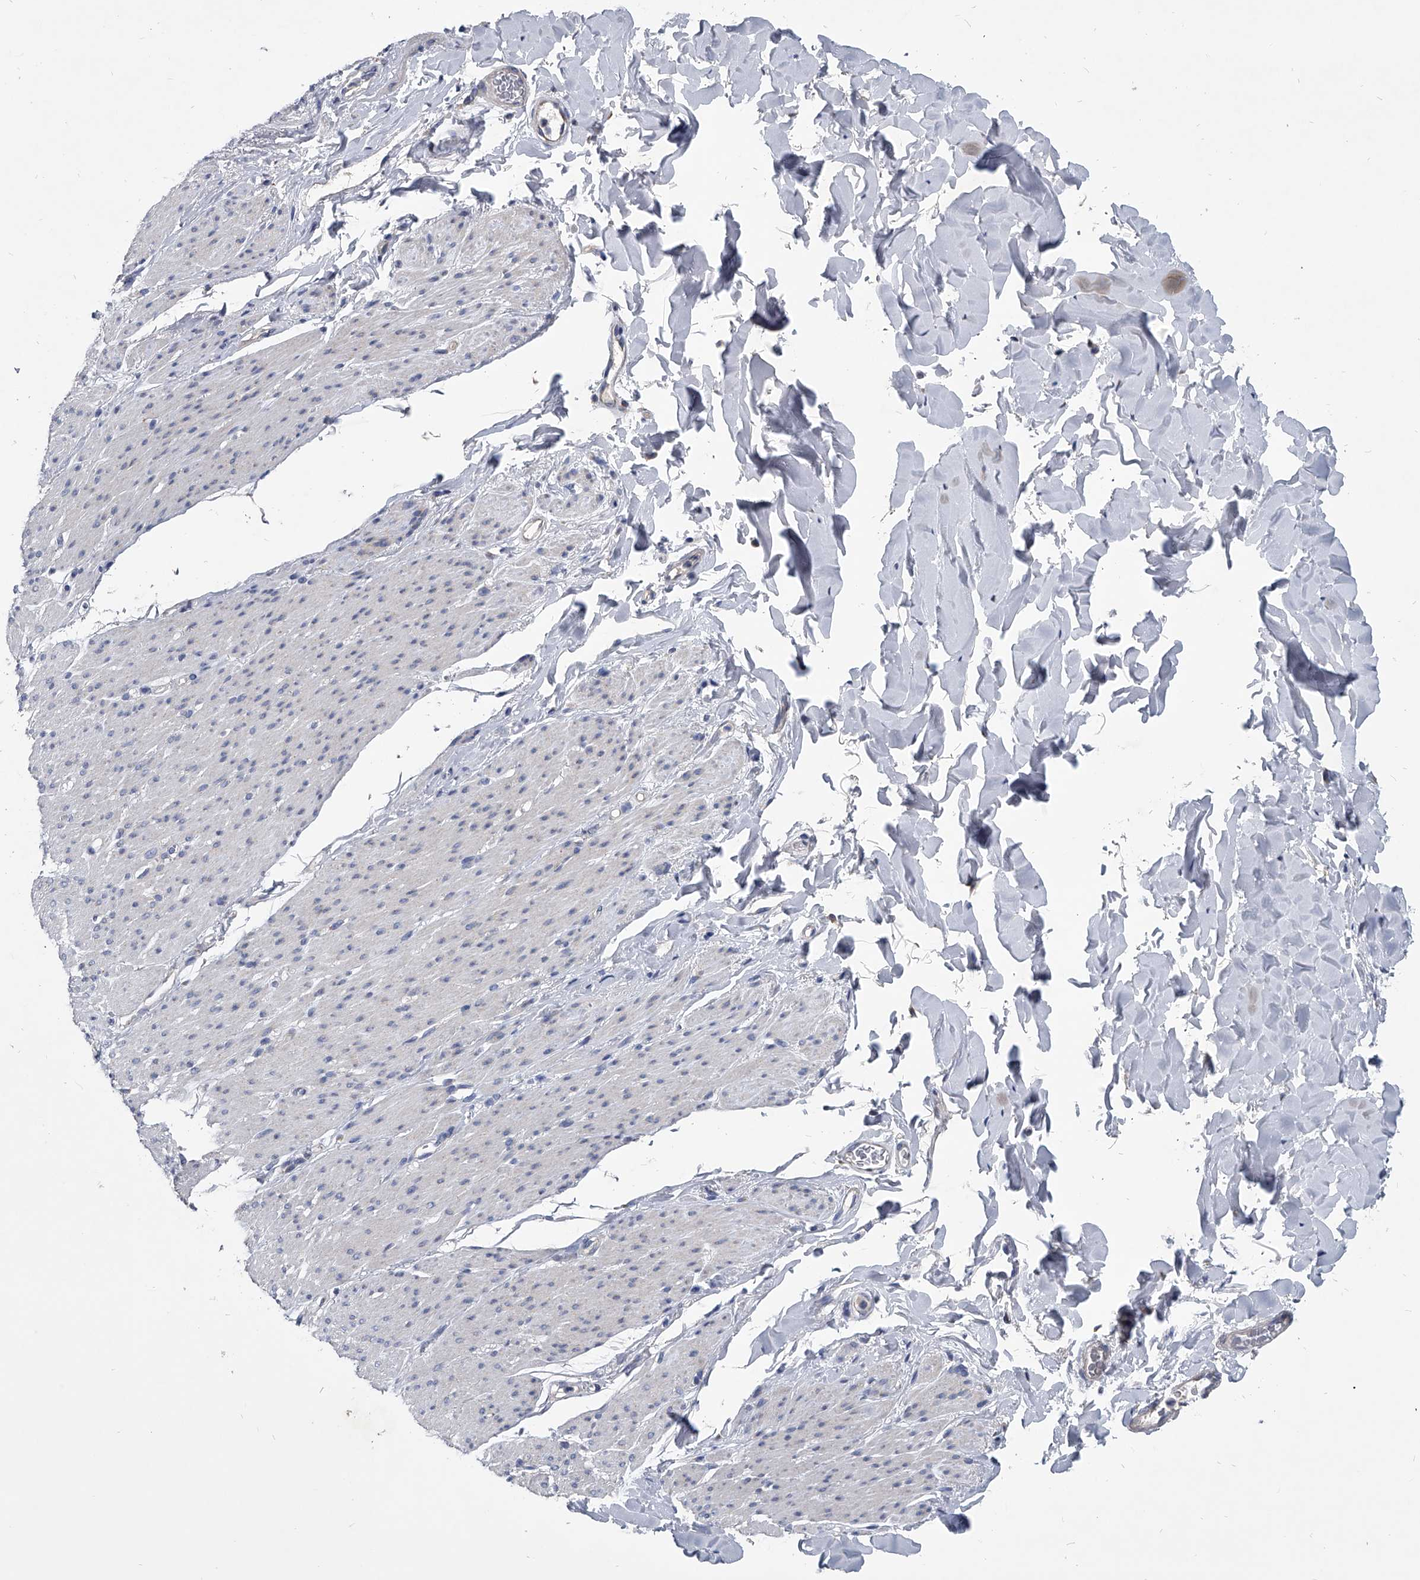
{"staining": {"intensity": "negative", "quantity": "none", "location": "none"}, "tissue": "smooth muscle", "cell_type": "Smooth muscle cells", "image_type": "normal", "snomed": [{"axis": "morphology", "description": "Normal tissue, NOS"}, {"axis": "topography", "description": "Colon"}, {"axis": "topography", "description": "Peripheral nerve tissue"}], "caption": "This photomicrograph is of benign smooth muscle stained with immunohistochemistry to label a protein in brown with the nuclei are counter-stained blue. There is no expression in smooth muscle cells. Brightfield microscopy of immunohistochemistry stained with DAB (3,3'-diaminobenzidine) (brown) and hematoxylin (blue), captured at high magnification.", "gene": "SPP1", "patient": {"sex": "female", "age": 61}}